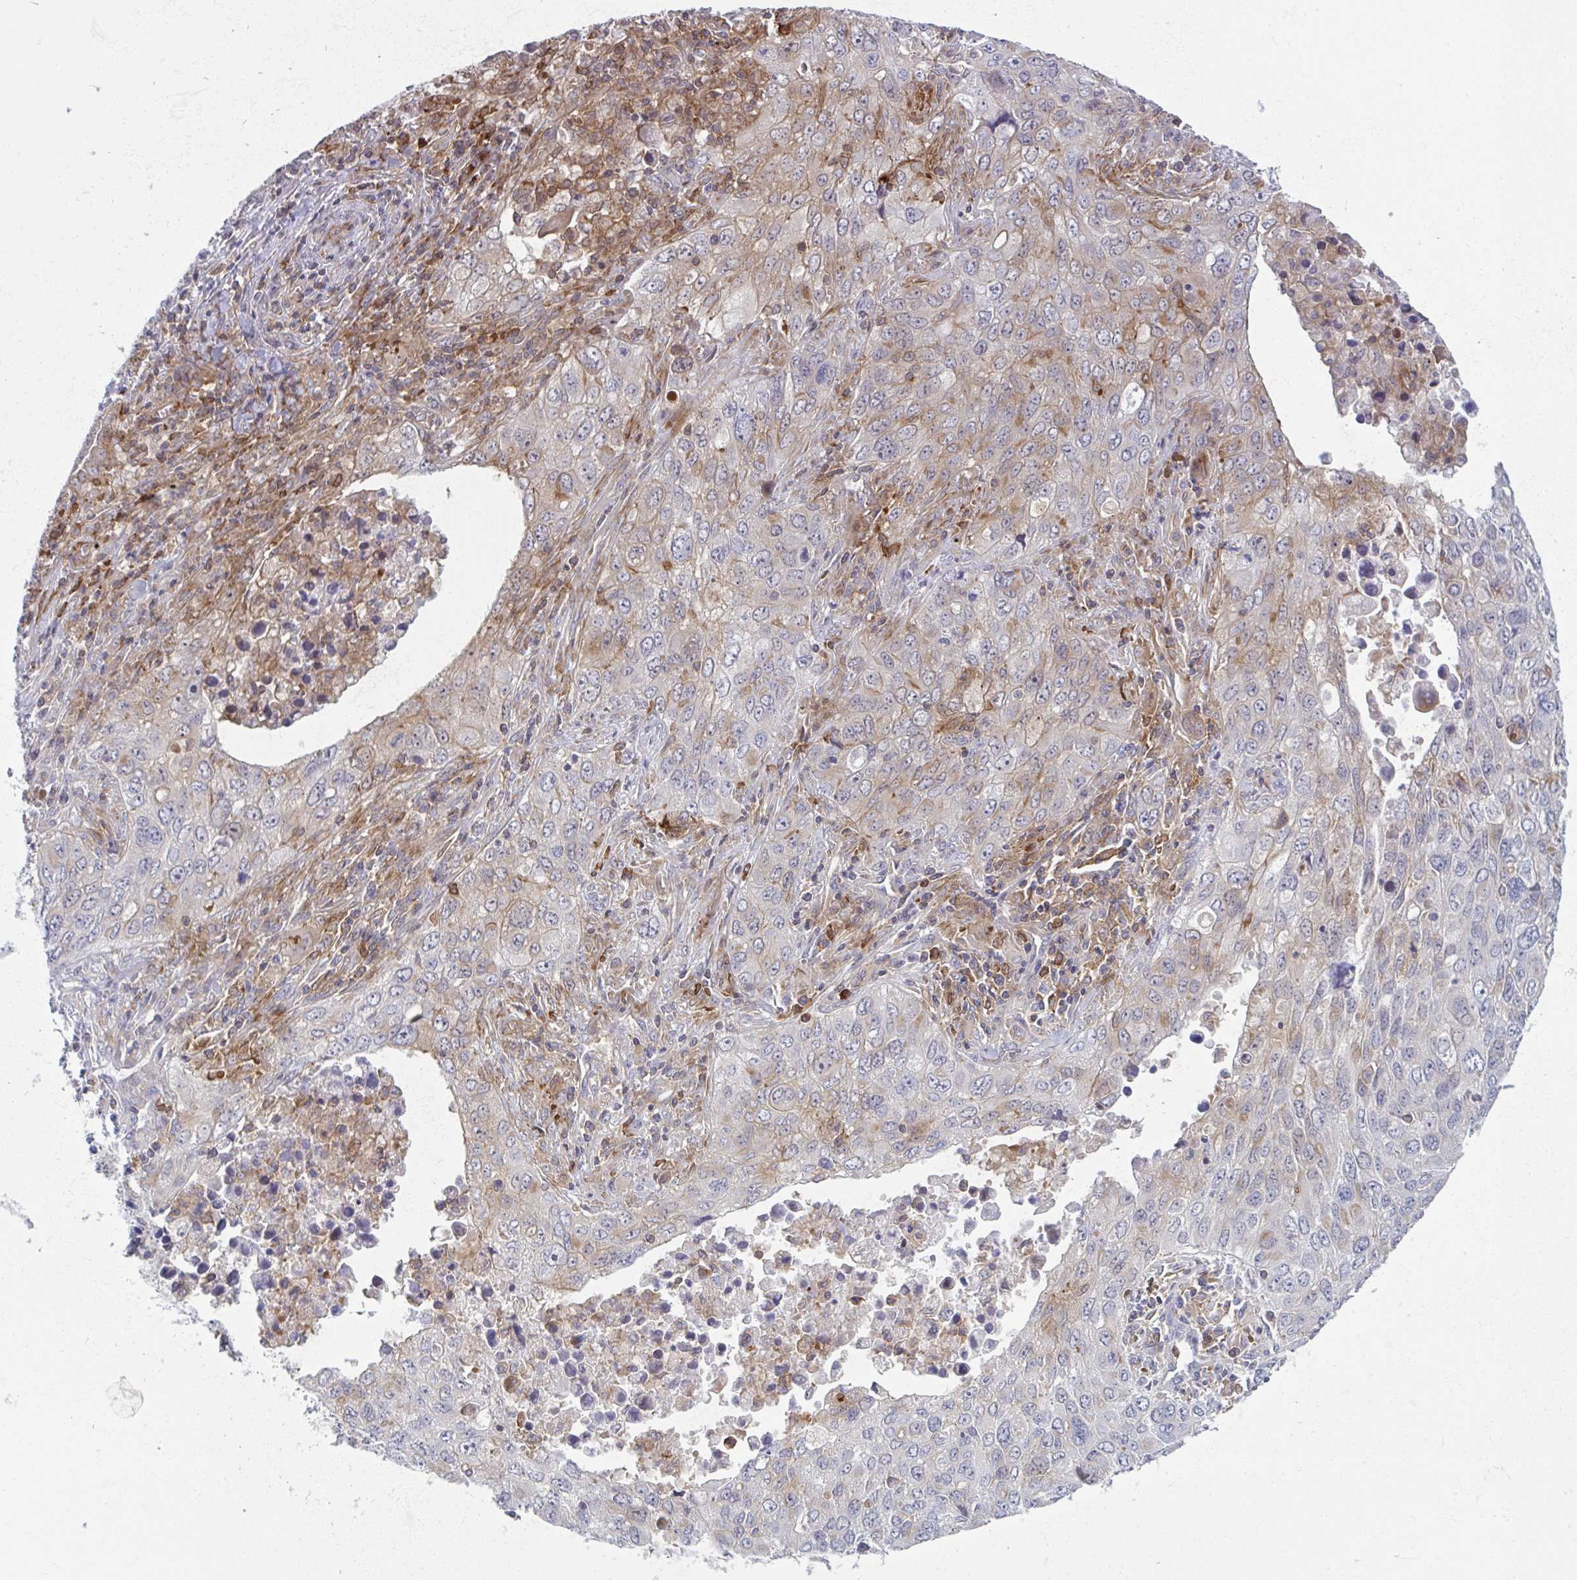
{"staining": {"intensity": "weak", "quantity": "25%-75%", "location": "cytoplasmic/membranous"}, "tissue": "lung cancer", "cell_type": "Tumor cells", "image_type": "cancer", "snomed": [{"axis": "morphology", "description": "Adenocarcinoma, NOS"}, {"axis": "morphology", "description": "Adenocarcinoma, metastatic, NOS"}, {"axis": "topography", "description": "Lymph node"}, {"axis": "topography", "description": "Lung"}], "caption": "Human lung adenocarcinoma stained for a protein (brown) shows weak cytoplasmic/membranous positive positivity in approximately 25%-75% of tumor cells.", "gene": "DISP2", "patient": {"sex": "female", "age": 42}}